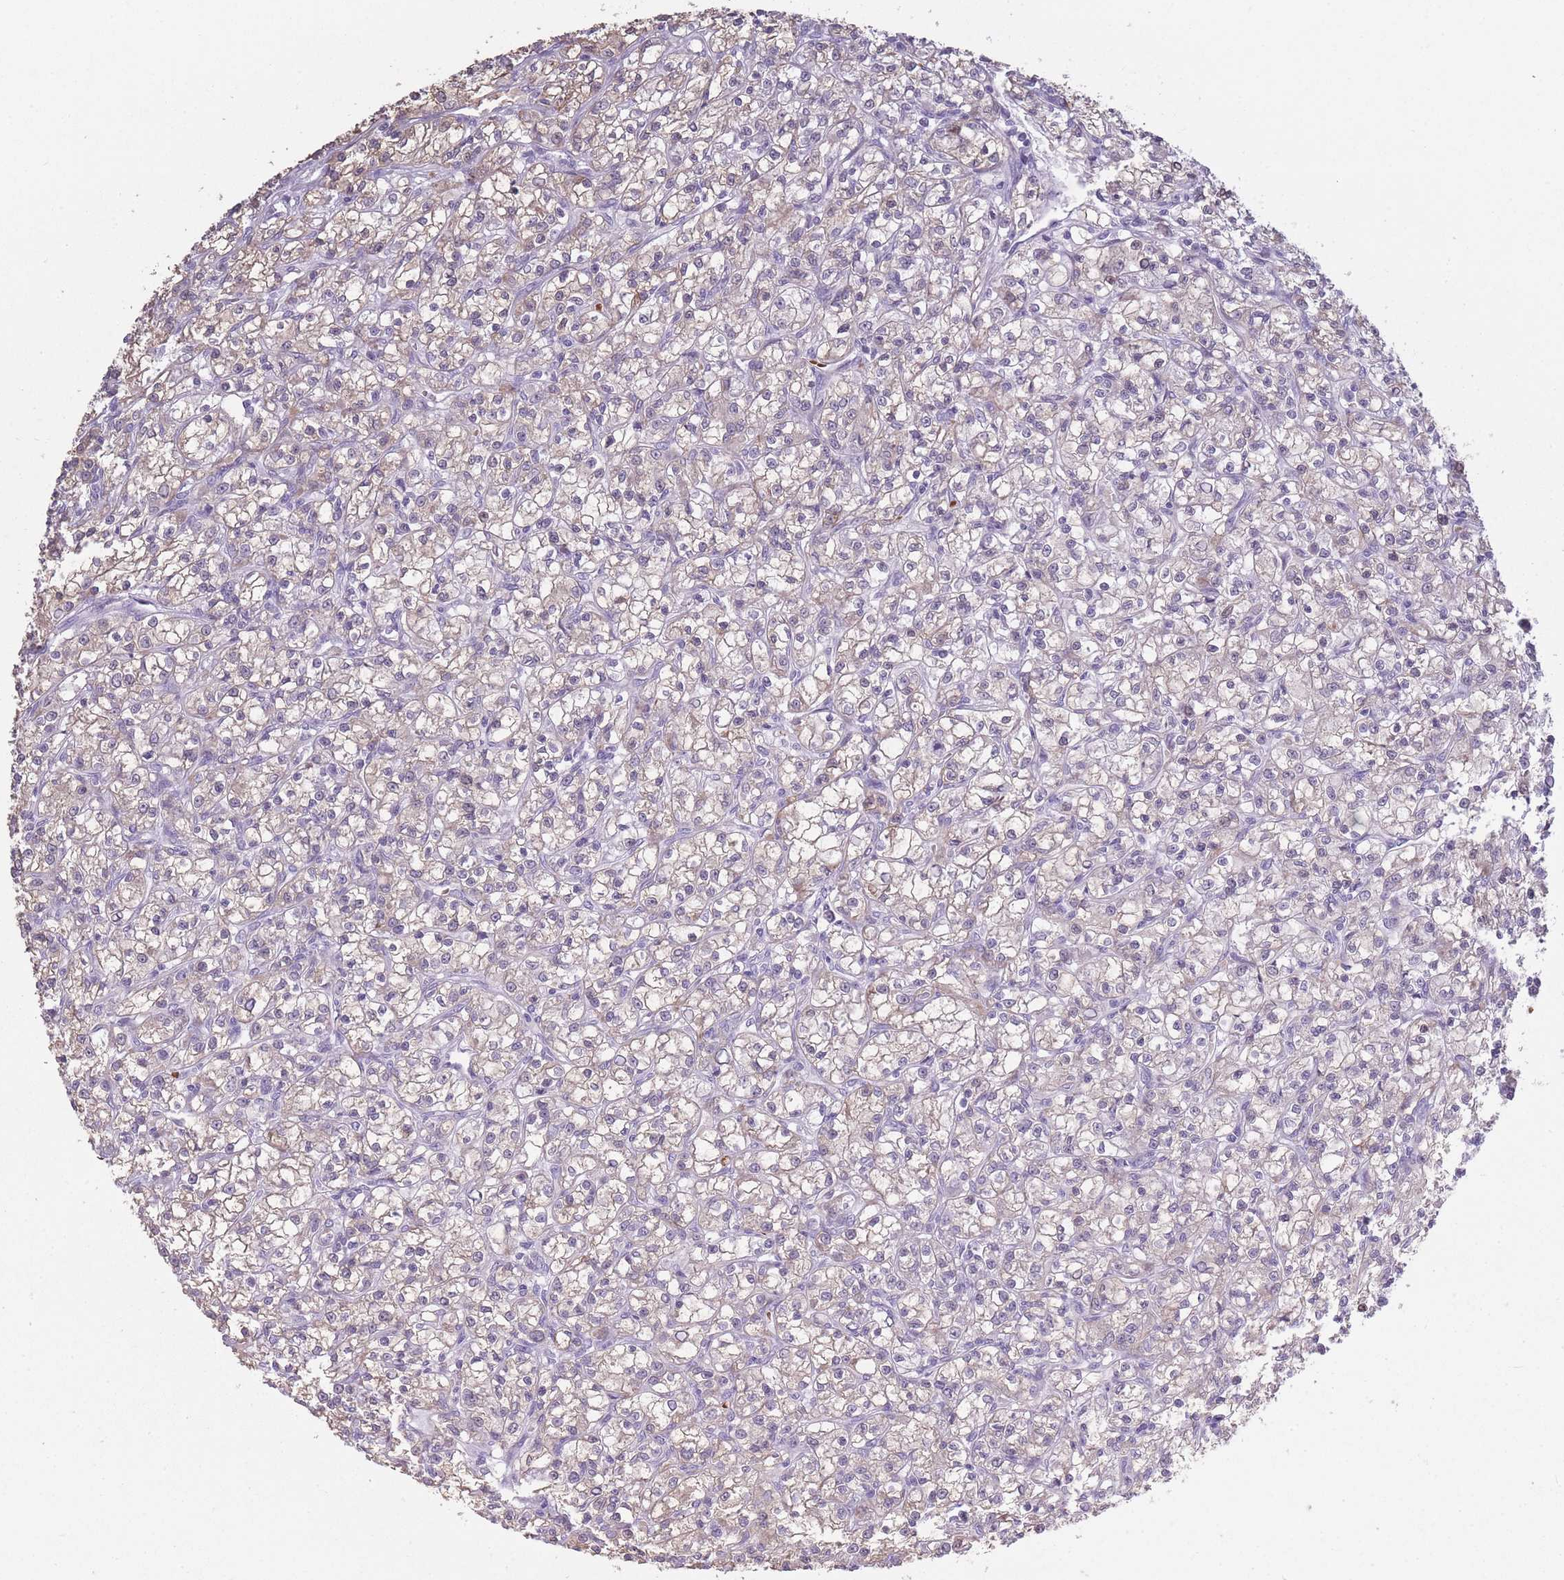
{"staining": {"intensity": "weak", "quantity": "25%-75%", "location": "cytoplasmic/membranous"}, "tissue": "renal cancer", "cell_type": "Tumor cells", "image_type": "cancer", "snomed": [{"axis": "morphology", "description": "Adenocarcinoma, NOS"}, {"axis": "topography", "description": "Kidney"}], "caption": "Renal cancer (adenocarcinoma) was stained to show a protein in brown. There is low levels of weak cytoplasmic/membranous expression in approximately 25%-75% of tumor cells.", "gene": "OR7C1", "patient": {"sex": "female", "age": 59}}